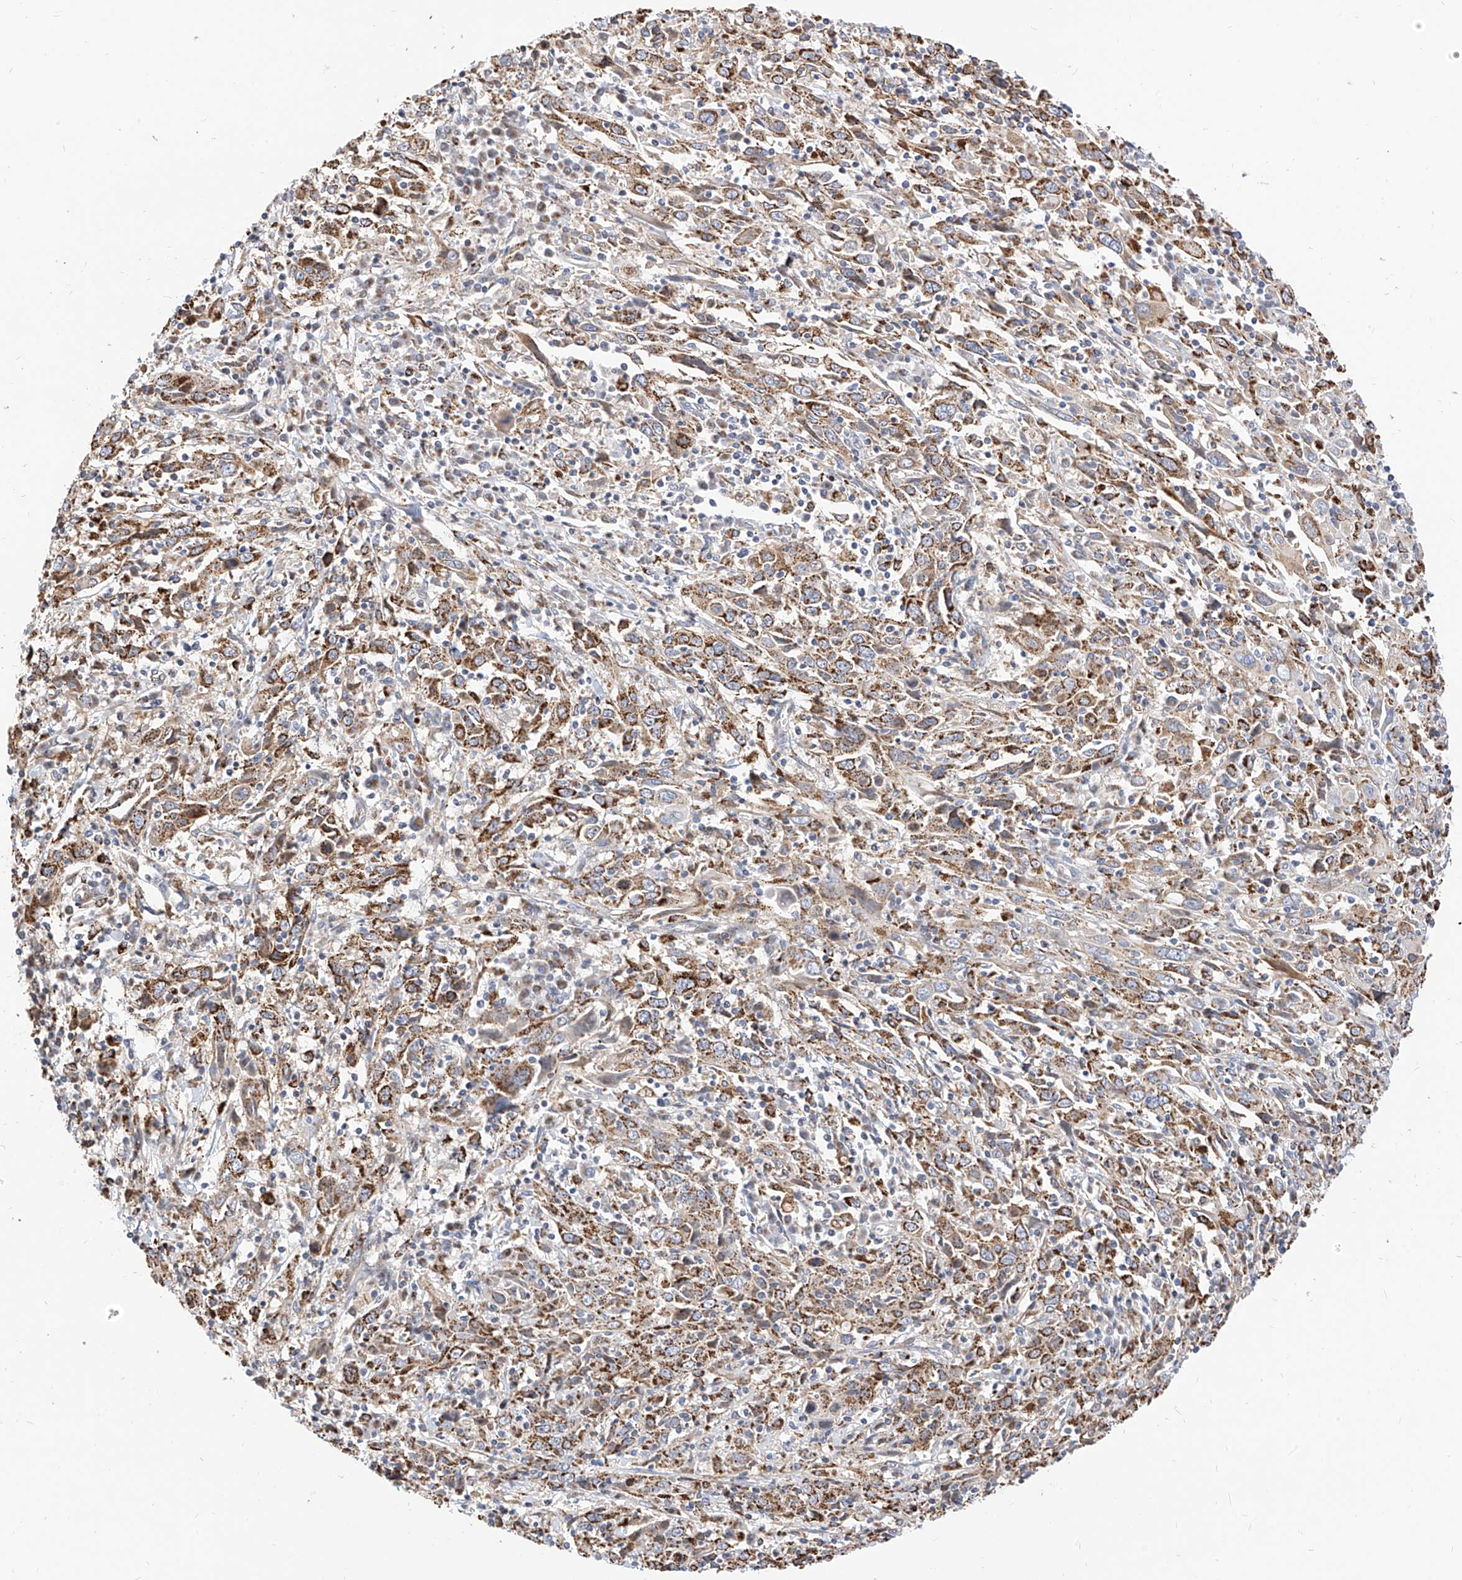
{"staining": {"intensity": "moderate", "quantity": ">75%", "location": "cytoplasmic/membranous"}, "tissue": "cervical cancer", "cell_type": "Tumor cells", "image_type": "cancer", "snomed": [{"axis": "morphology", "description": "Squamous cell carcinoma, NOS"}, {"axis": "topography", "description": "Cervix"}], "caption": "Immunohistochemical staining of human cervical squamous cell carcinoma displays medium levels of moderate cytoplasmic/membranous protein expression in about >75% of tumor cells.", "gene": "TTLL8", "patient": {"sex": "female", "age": 46}}